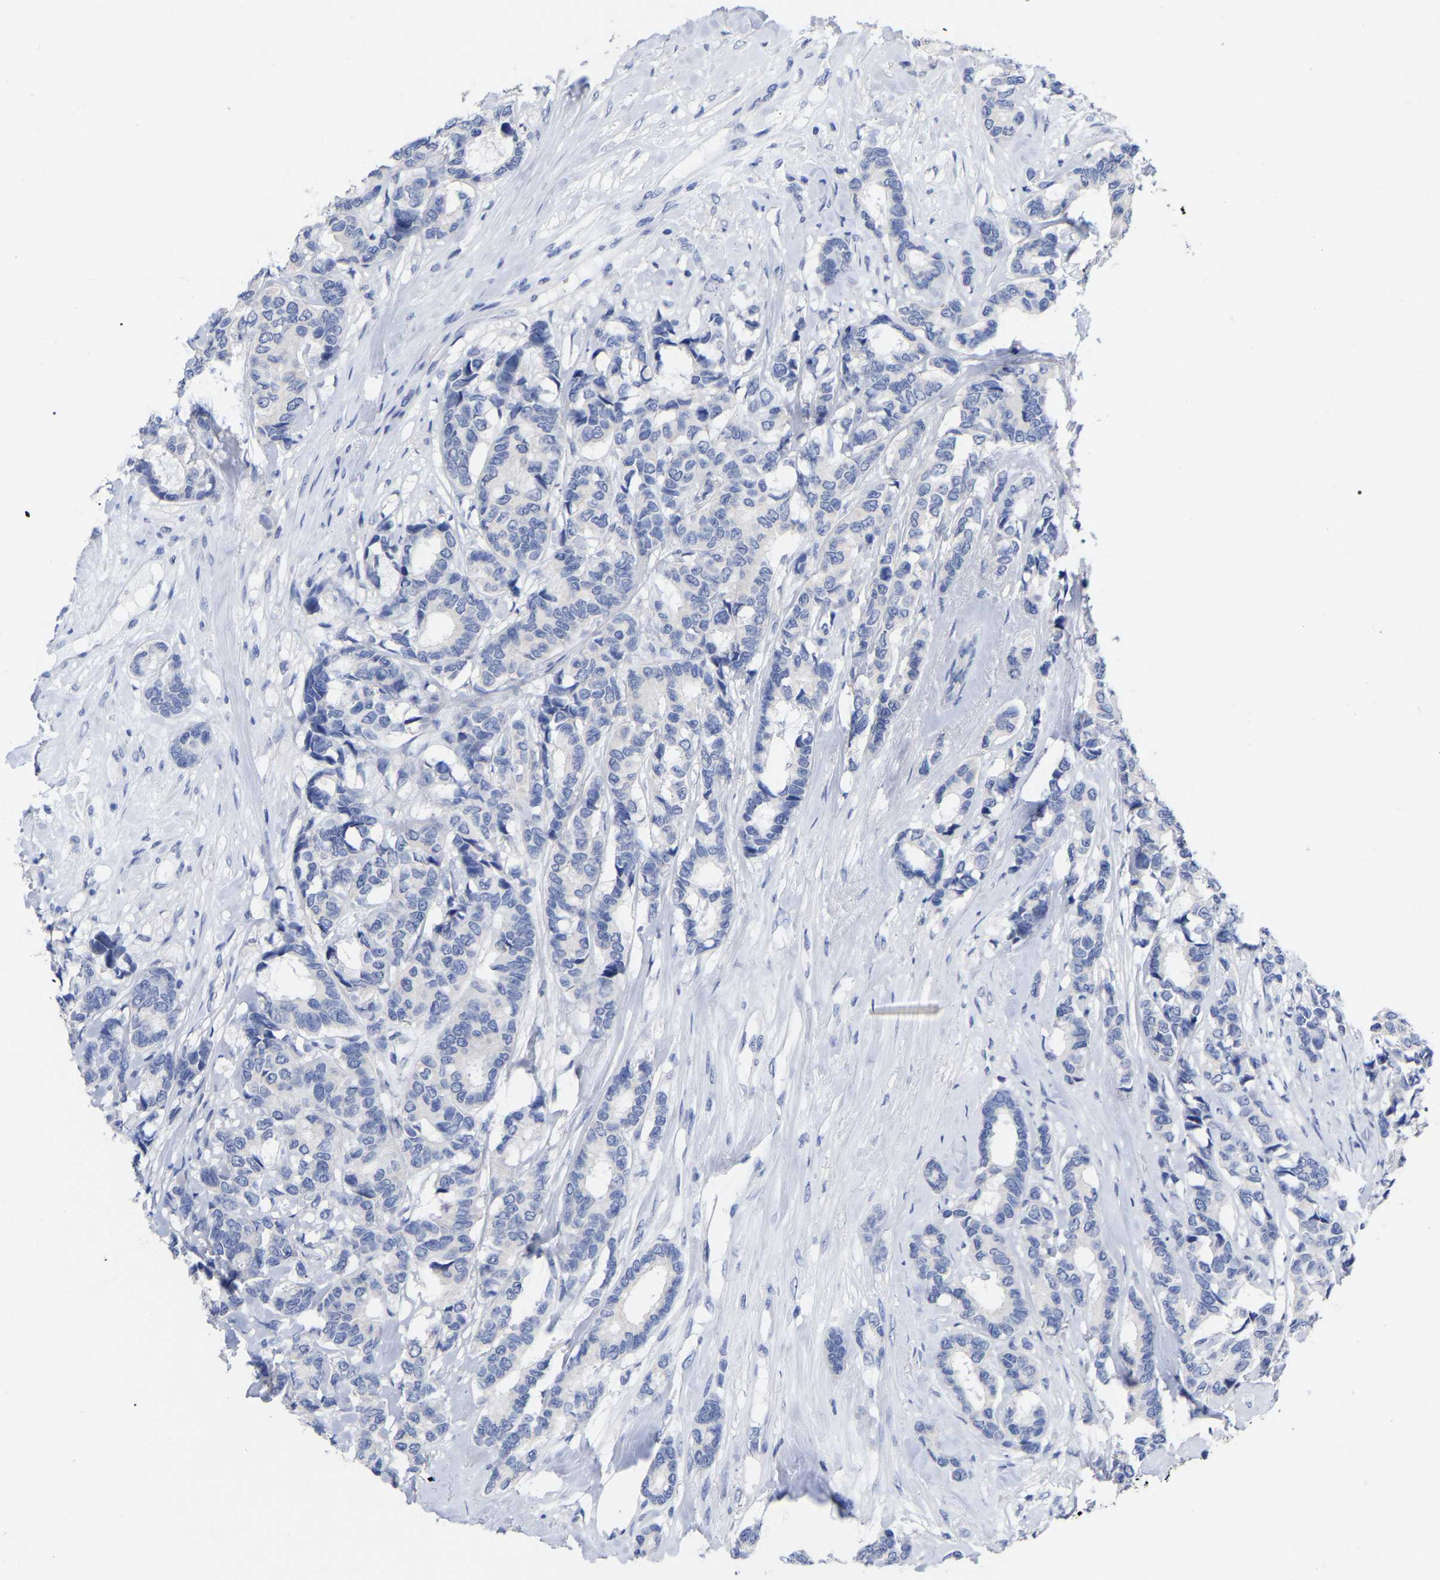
{"staining": {"intensity": "negative", "quantity": "none", "location": "none"}, "tissue": "breast cancer", "cell_type": "Tumor cells", "image_type": "cancer", "snomed": [{"axis": "morphology", "description": "Duct carcinoma"}, {"axis": "topography", "description": "Breast"}], "caption": "A photomicrograph of invasive ductal carcinoma (breast) stained for a protein demonstrates no brown staining in tumor cells.", "gene": "ANXA13", "patient": {"sex": "female", "age": 87}}